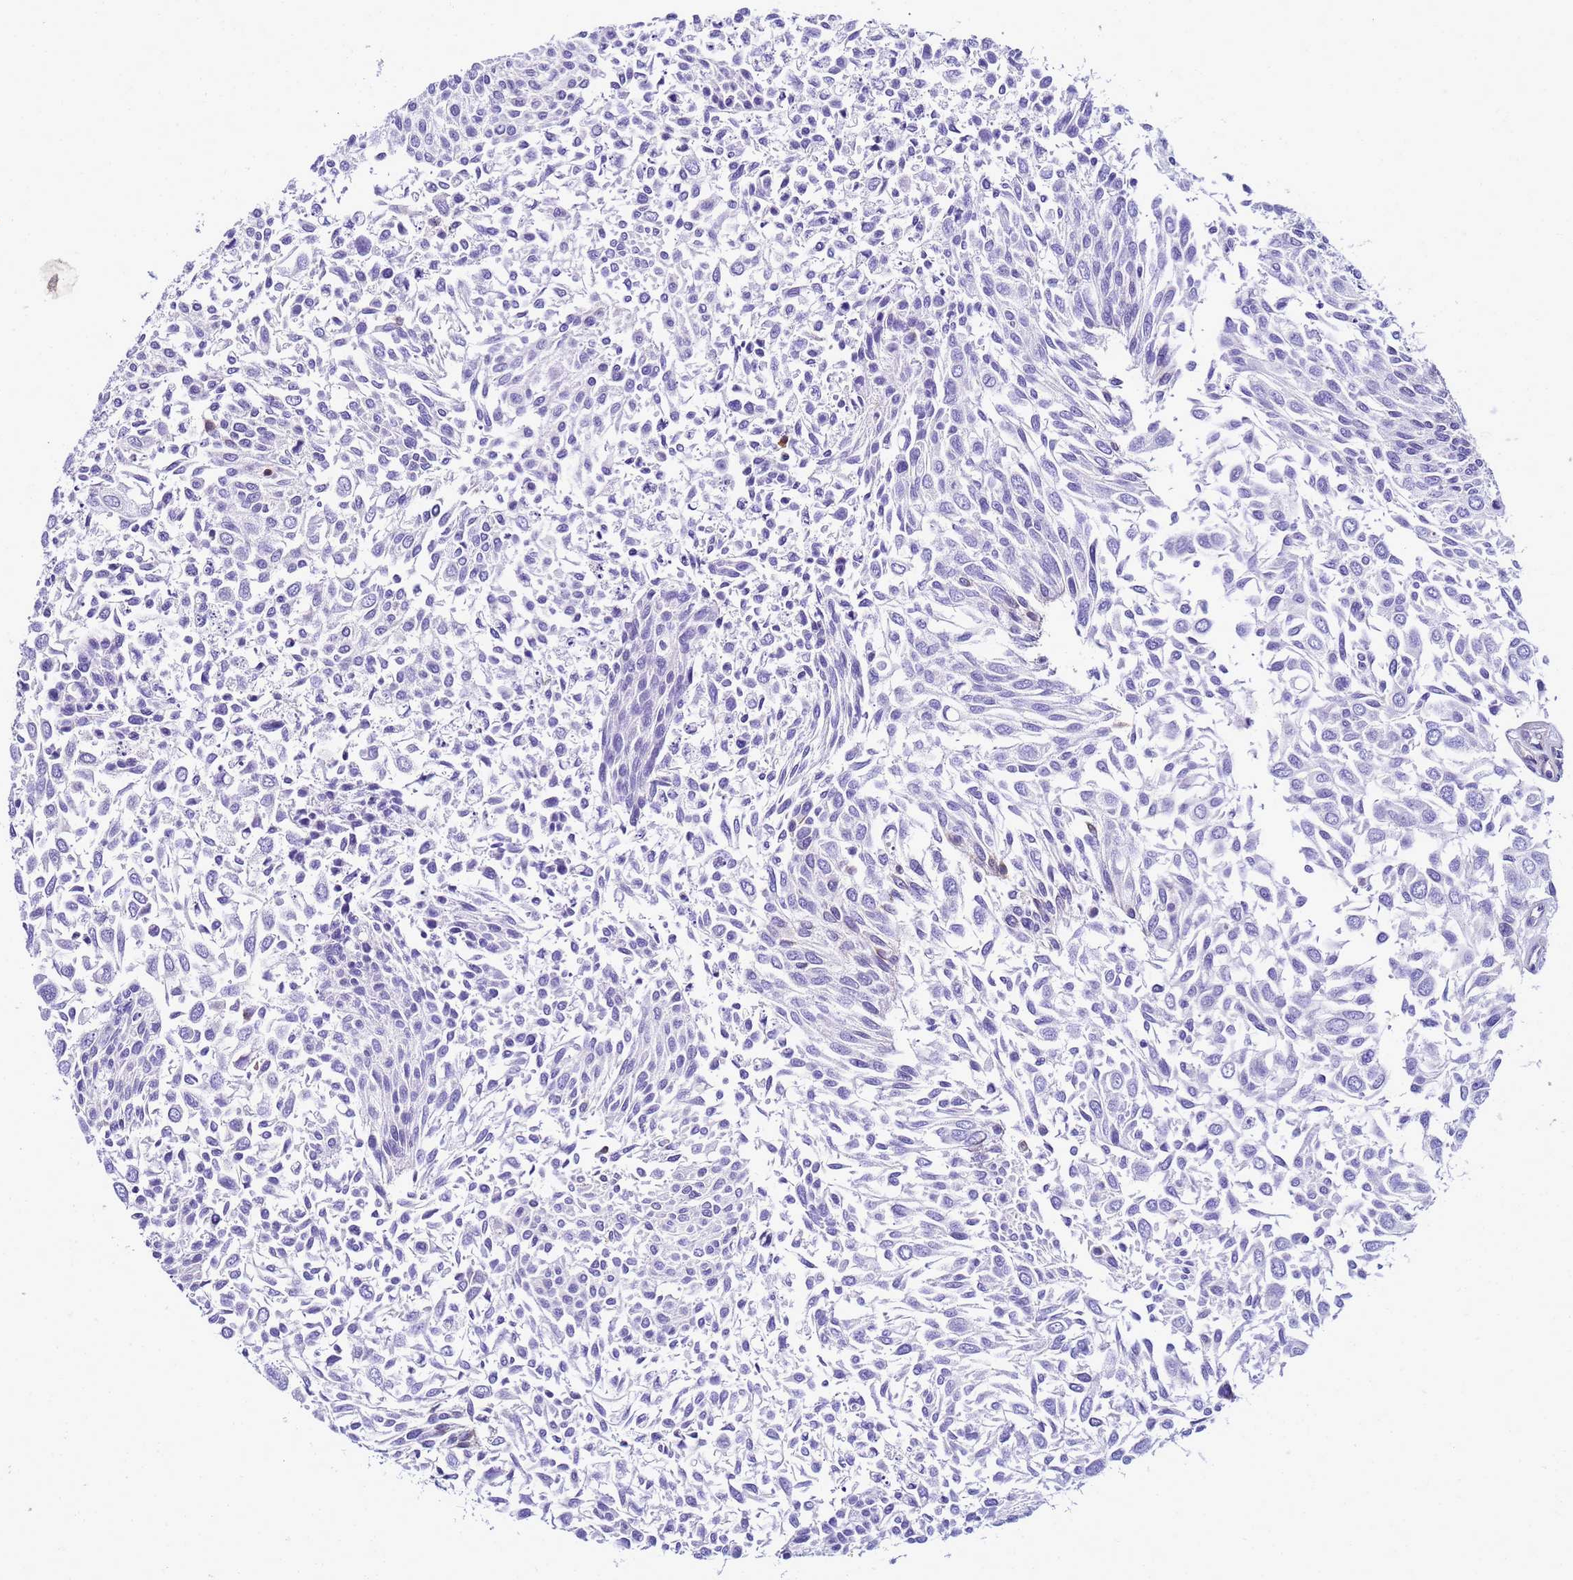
{"staining": {"intensity": "negative", "quantity": "none", "location": "none"}, "tissue": "urothelial cancer", "cell_type": "Tumor cells", "image_type": "cancer", "snomed": [{"axis": "morphology", "description": "Urothelial carcinoma, NOS"}, {"axis": "topography", "description": "Urinary bladder"}], "caption": "Protein analysis of transitional cell carcinoma shows no significant positivity in tumor cells.", "gene": "FAM166B", "patient": {"sex": "male", "age": 55}}